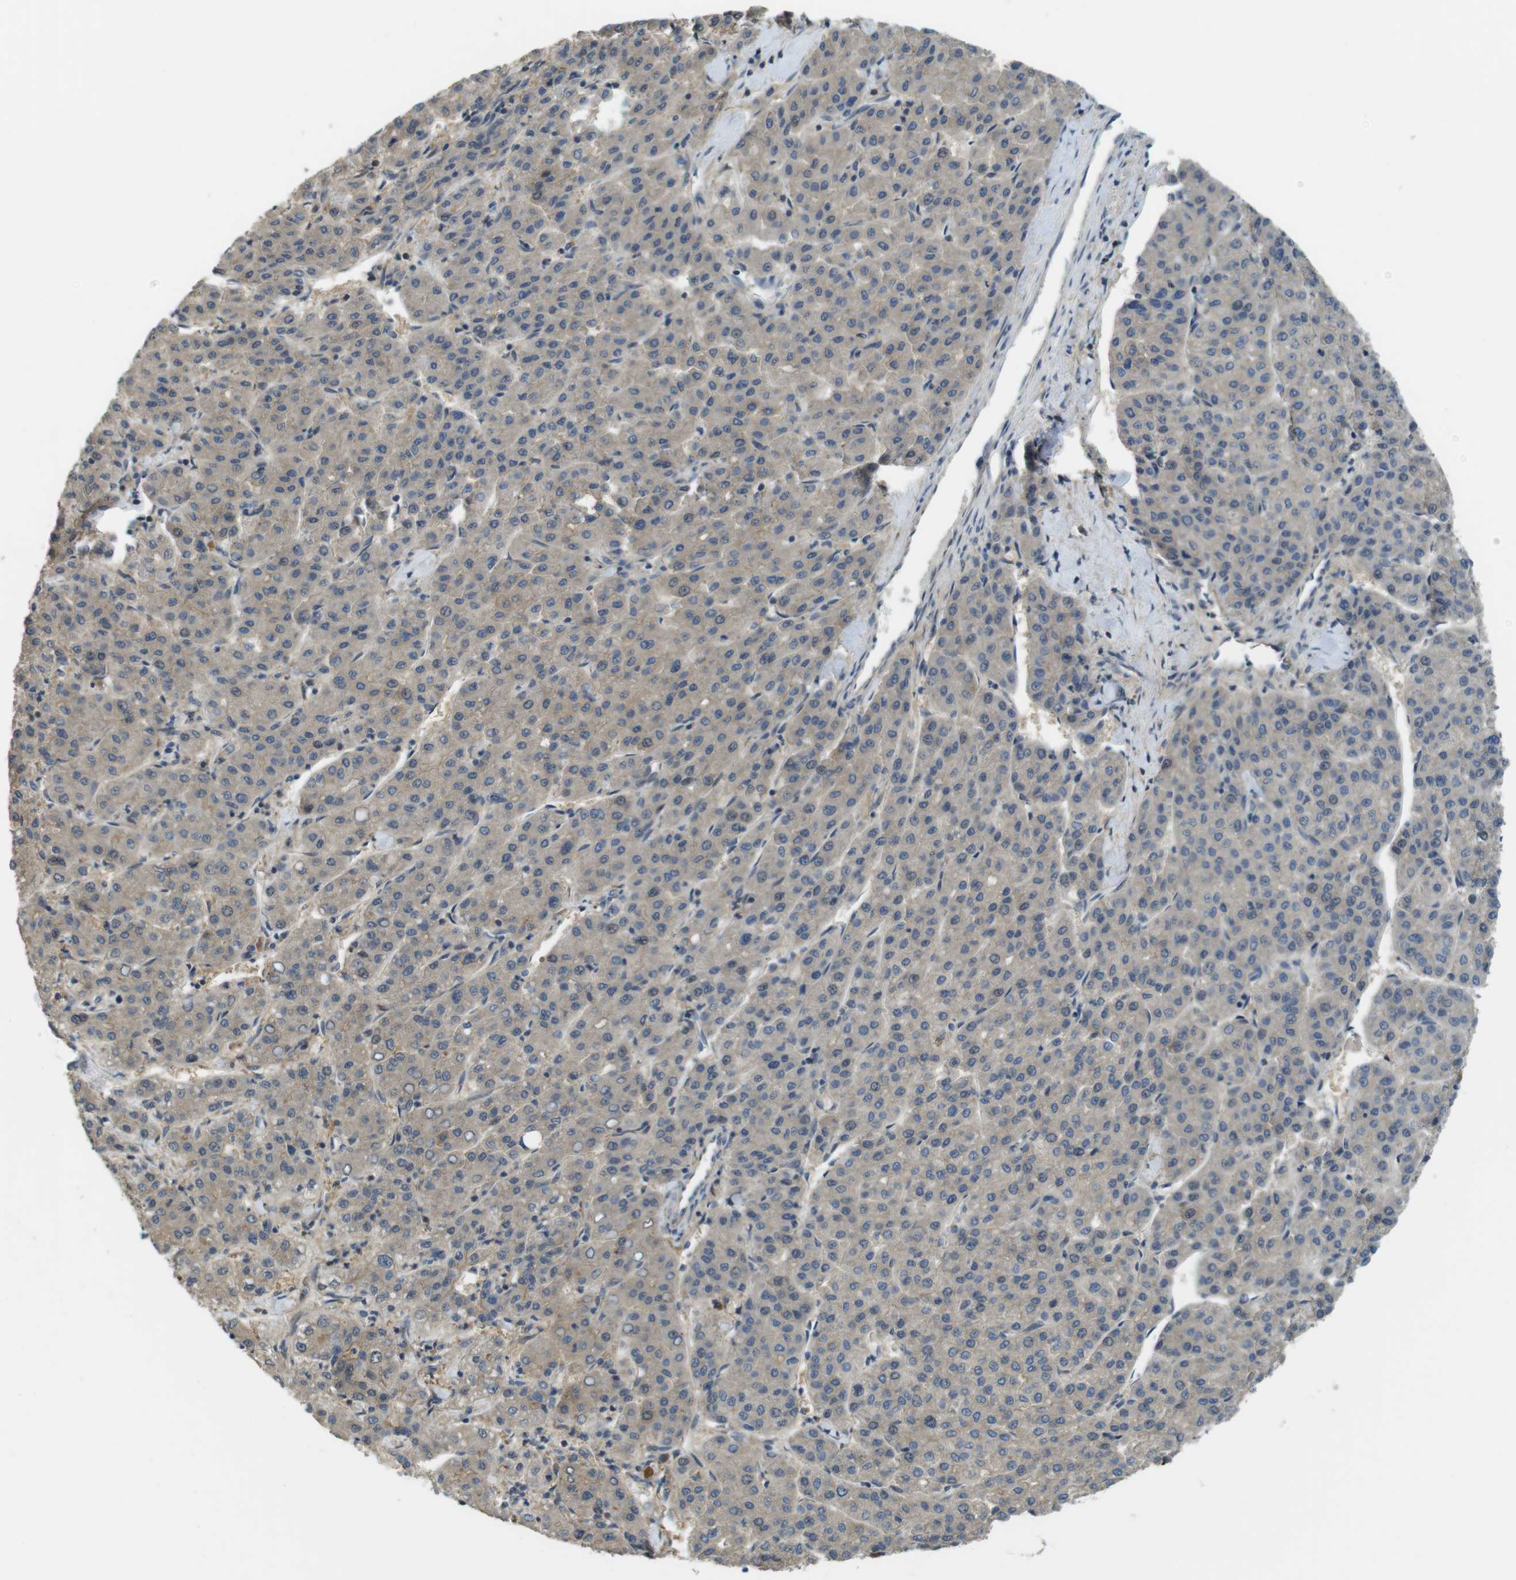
{"staining": {"intensity": "weak", "quantity": "<25%", "location": "cytoplasmic/membranous"}, "tissue": "liver cancer", "cell_type": "Tumor cells", "image_type": "cancer", "snomed": [{"axis": "morphology", "description": "Carcinoma, Hepatocellular, NOS"}, {"axis": "topography", "description": "Liver"}], "caption": "Immunohistochemistry (IHC) image of human liver cancer stained for a protein (brown), which displays no positivity in tumor cells. (DAB immunohistochemistry with hematoxylin counter stain).", "gene": "ABHD15", "patient": {"sex": "male", "age": 65}}